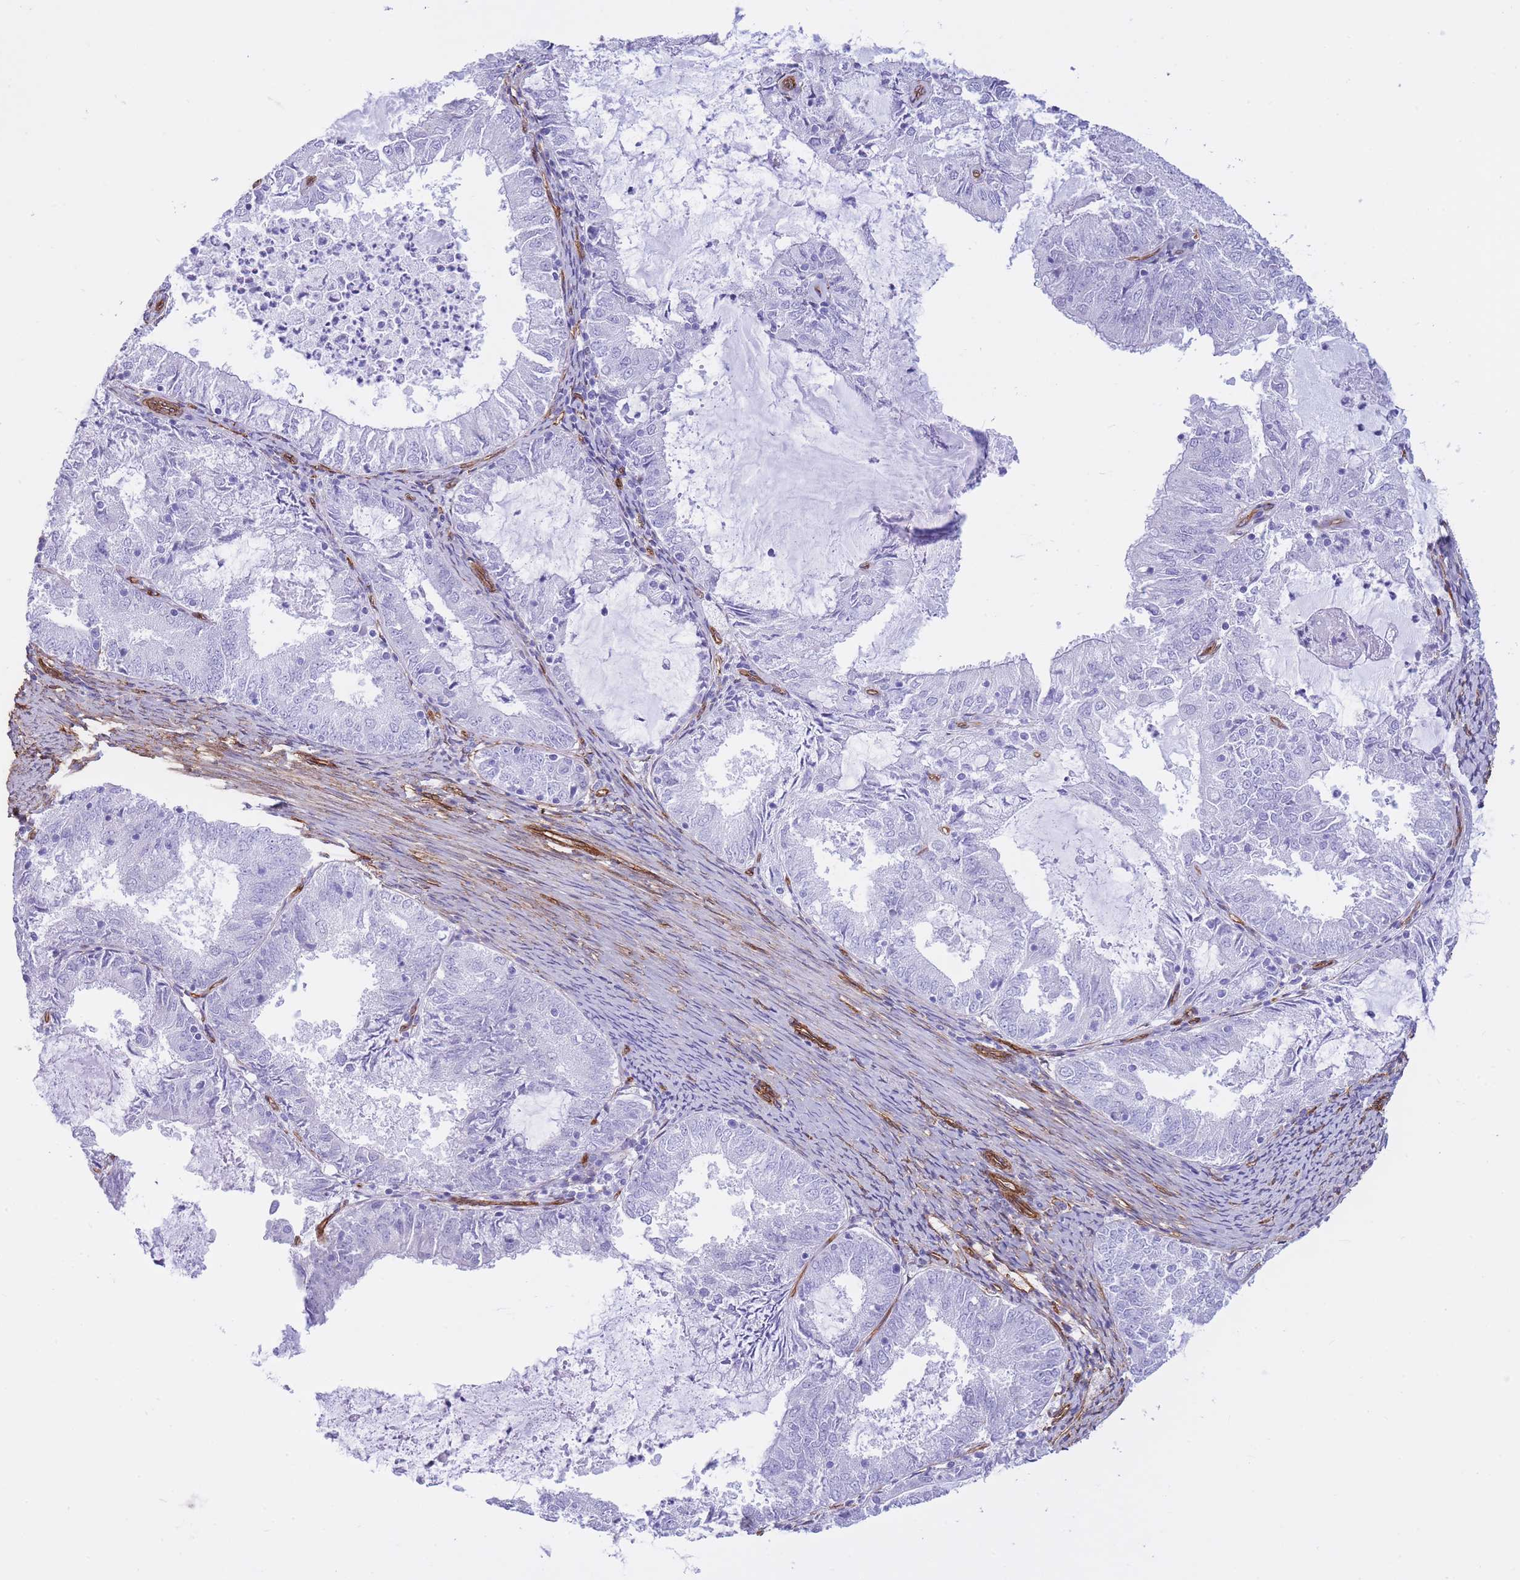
{"staining": {"intensity": "negative", "quantity": "none", "location": "none"}, "tissue": "endometrial cancer", "cell_type": "Tumor cells", "image_type": "cancer", "snomed": [{"axis": "morphology", "description": "Adenocarcinoma, NOS"}, {"axis": "topography", "description": "Endometrium"}], "caption": "Tumor cells are negative for protein expression in human endometrial cancer. (DAB (3,3'-diaminobenzidine) immunohistochemistry, high magnification).", "gene": "CAVIN1", "patient": {"sex": "female", "age": 57}}